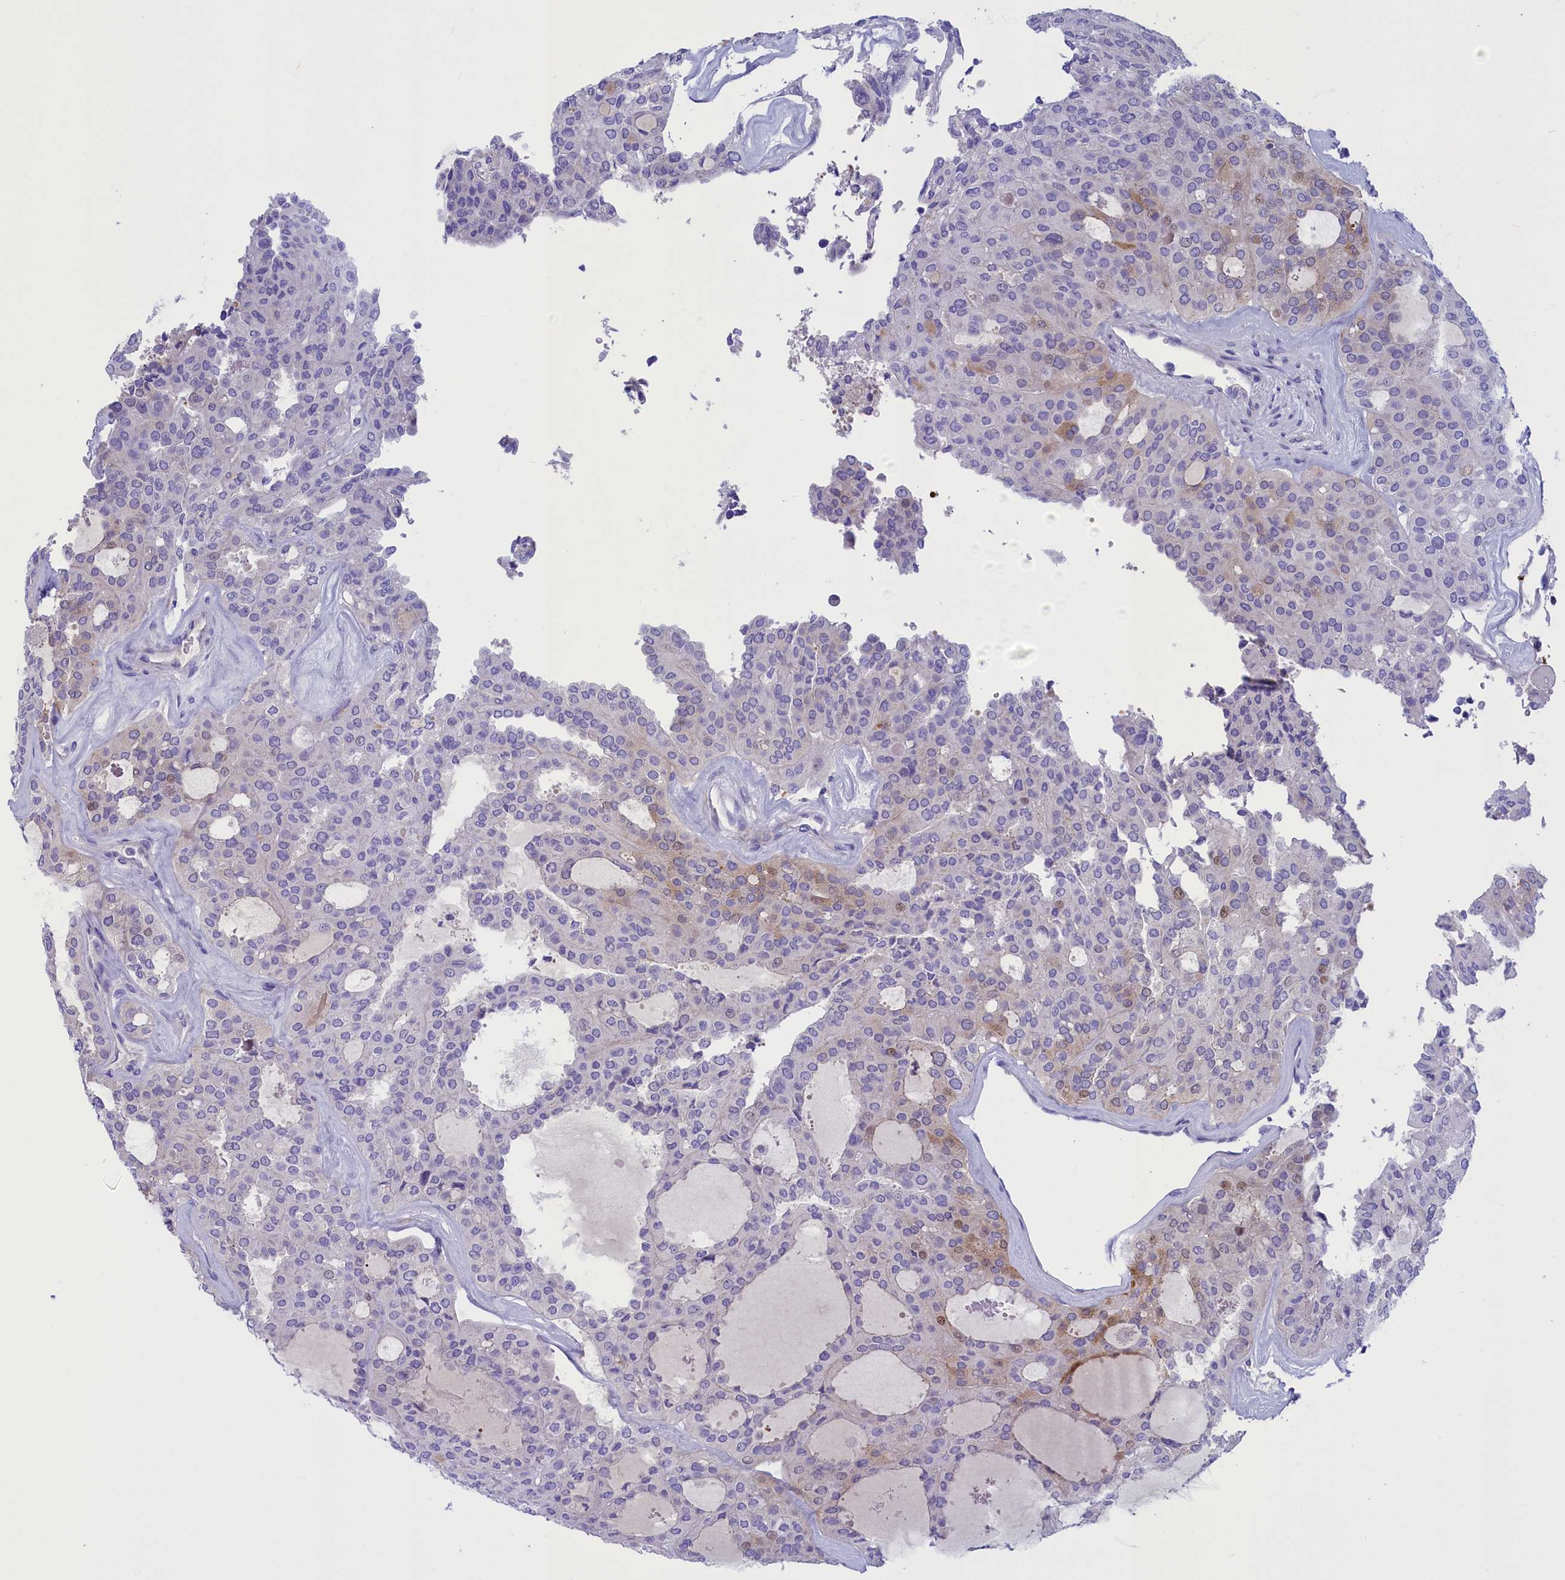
{"staining": {"intensity": "moderate", "quantity": "<25%", "location": "cytoplasmic/membranous,nuclear"}, "tissue": "thyroid cancer", "cell_type": "Tumor cells", "image_type": "cancer", "snomed": [{"axis": "morphology", "description": "Follicular adenoma carcinoma, NOS"}, {"axis": "topography", "description": "Thyroid gland"}], "caption": "Thyroid follicular adenoma carcinoma was stained to show a protein in brown. There is low levels of moderate cytoplasmic/membranous and nuclear expression in approximately <25% of tumor cells.", "gene": "RTTN", "patient": {"sex": "male", "age": 75}}